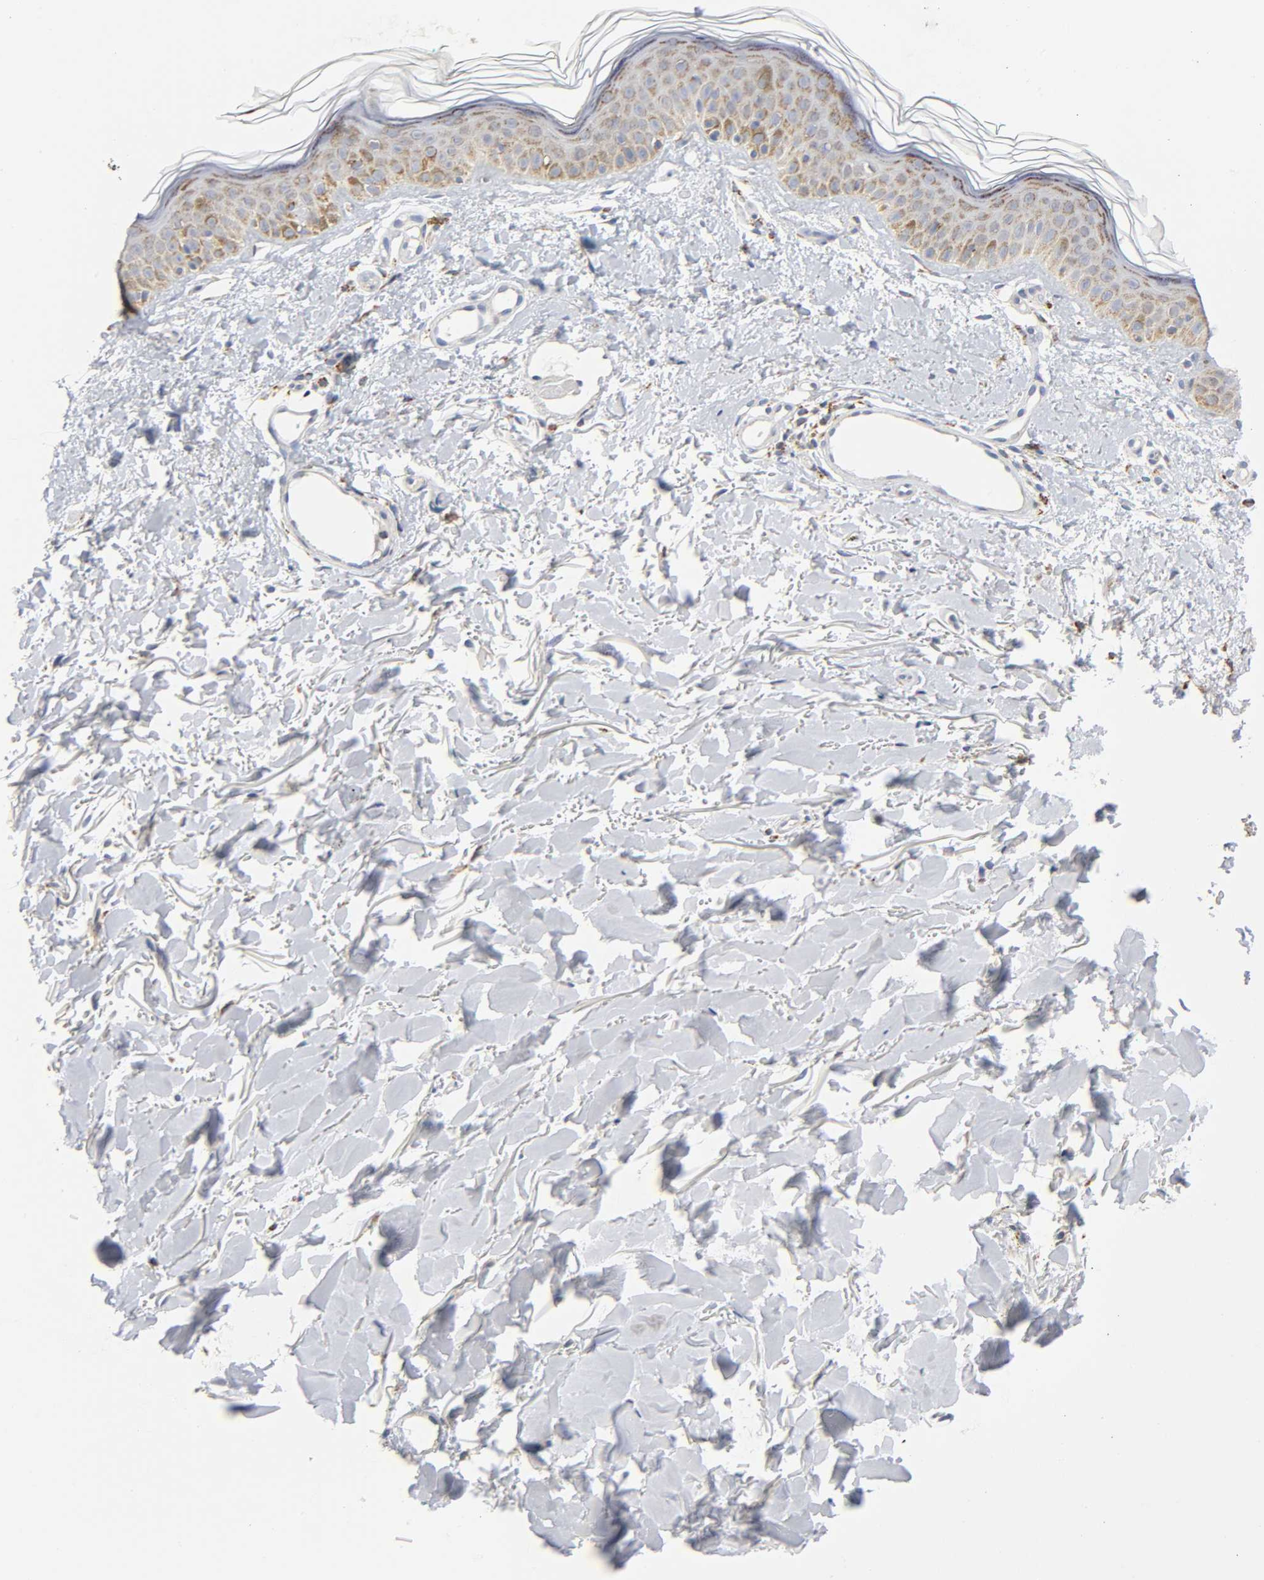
{"staining": {"intensity": "negative", "quantity": "none", "location": "none"}, "tissue": "skin", "cell_type": "Fibroblasts", "image_type": "normal", "snomed": [{"axis": "morphology", "description": "Normal tissue, NOS"}, {"axis": "topography", "description": "Skin"}], "caption": "Immunohistochemical staining of benign human skin shows no significant staining in fibroblasts.", "gene": "BAK1", "patient": {"sex": "male", "age": 71}}